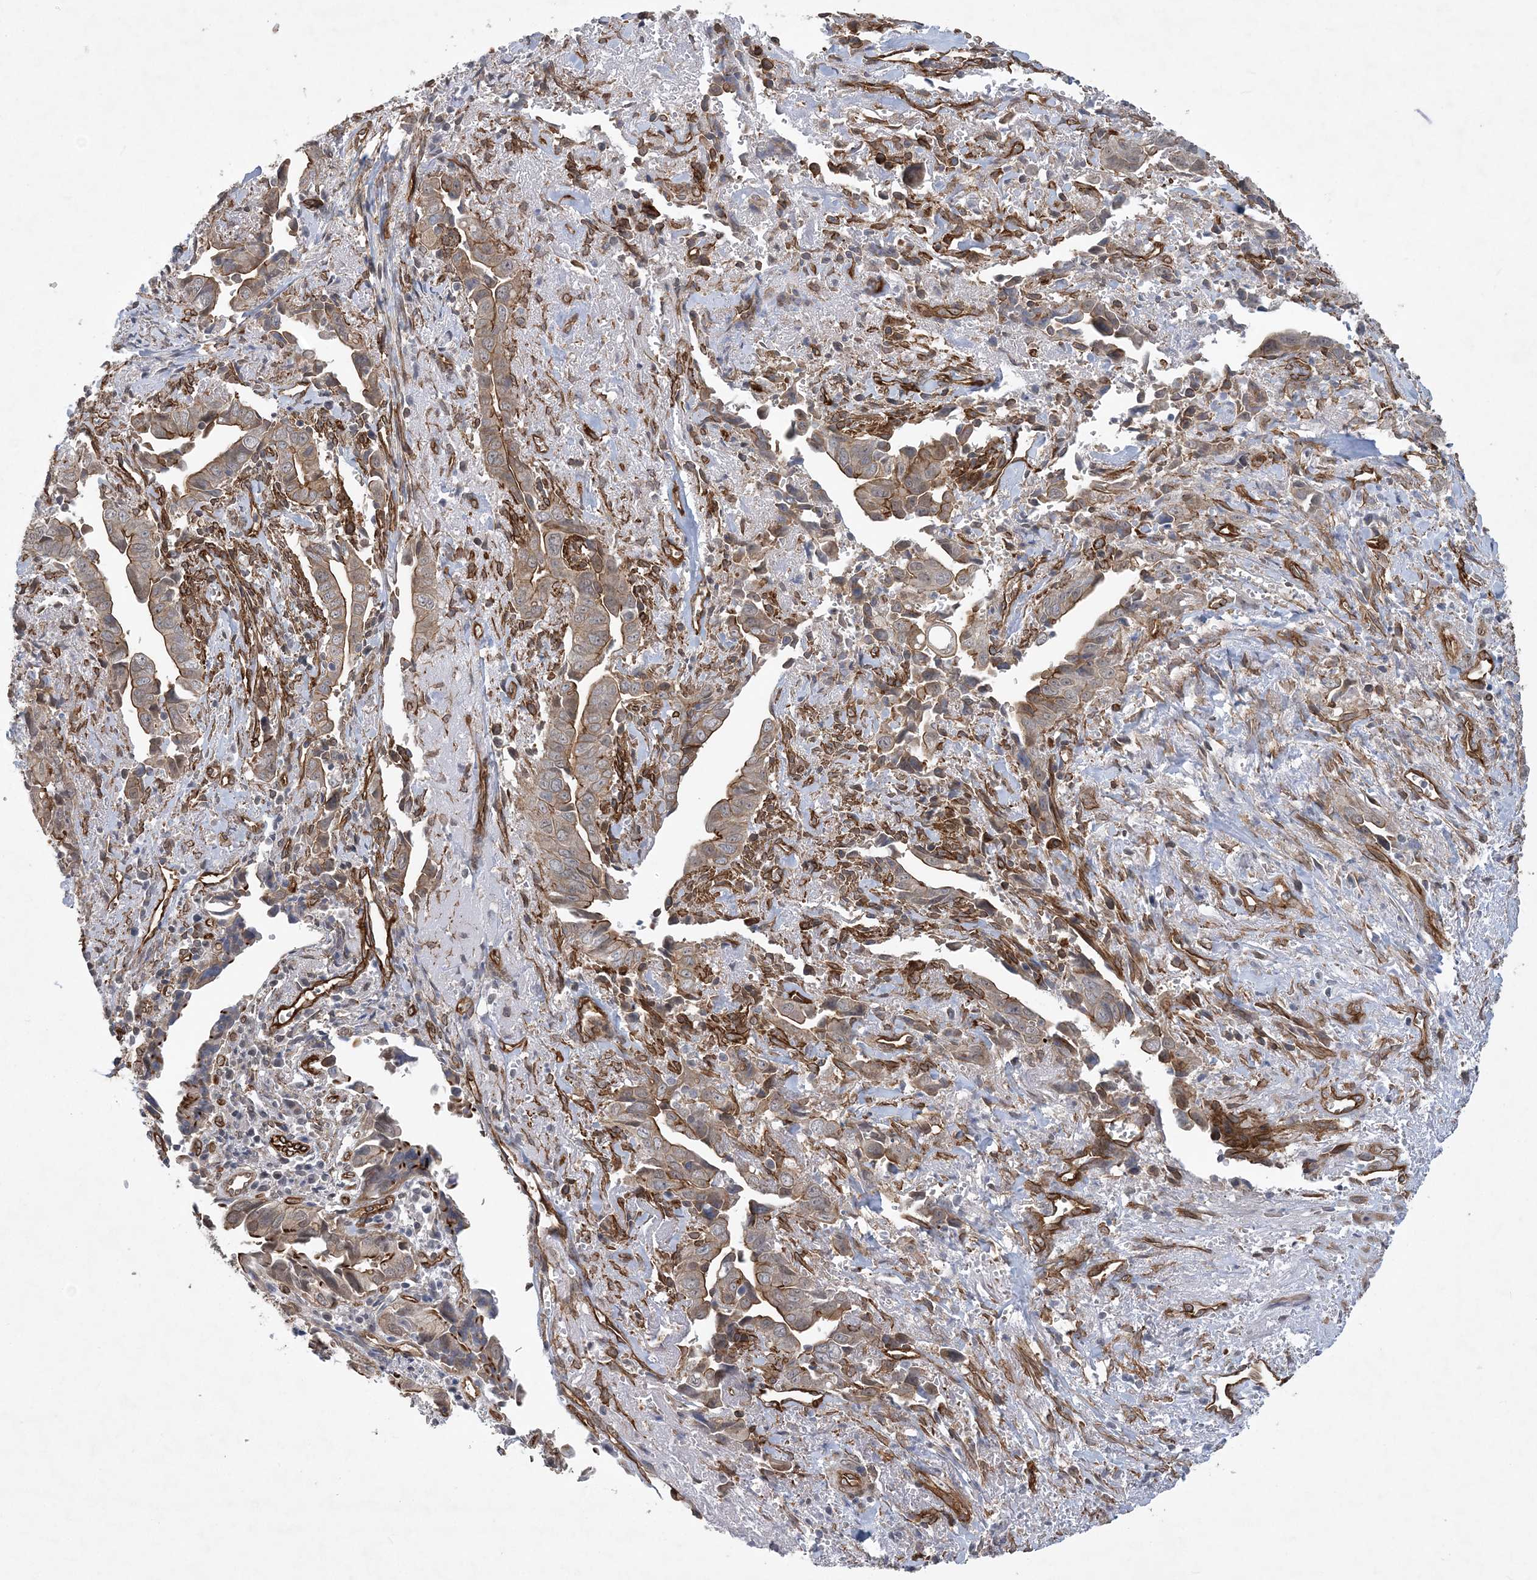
{"staining": {"intensity": "weak", "quantity": ">75%", "location": "cytoplasmic/membranous"}, "tissue": "liver cancer", "cell_type": "Tumor cells", "image_type": "cancer", "snomed": [{"axis": "morphology", "description": "Cholangiocarcinoma"}, {"axis": "topography", "description": "Liver"}], "caption": "A histopathology image of human liver cholangiocarcinoma stained for a protein reveals weak cytoplasmic/membranous brown staining in tumor cells.", "gene": "RAI14", "patient": {"sex": "female", "age": 79}}